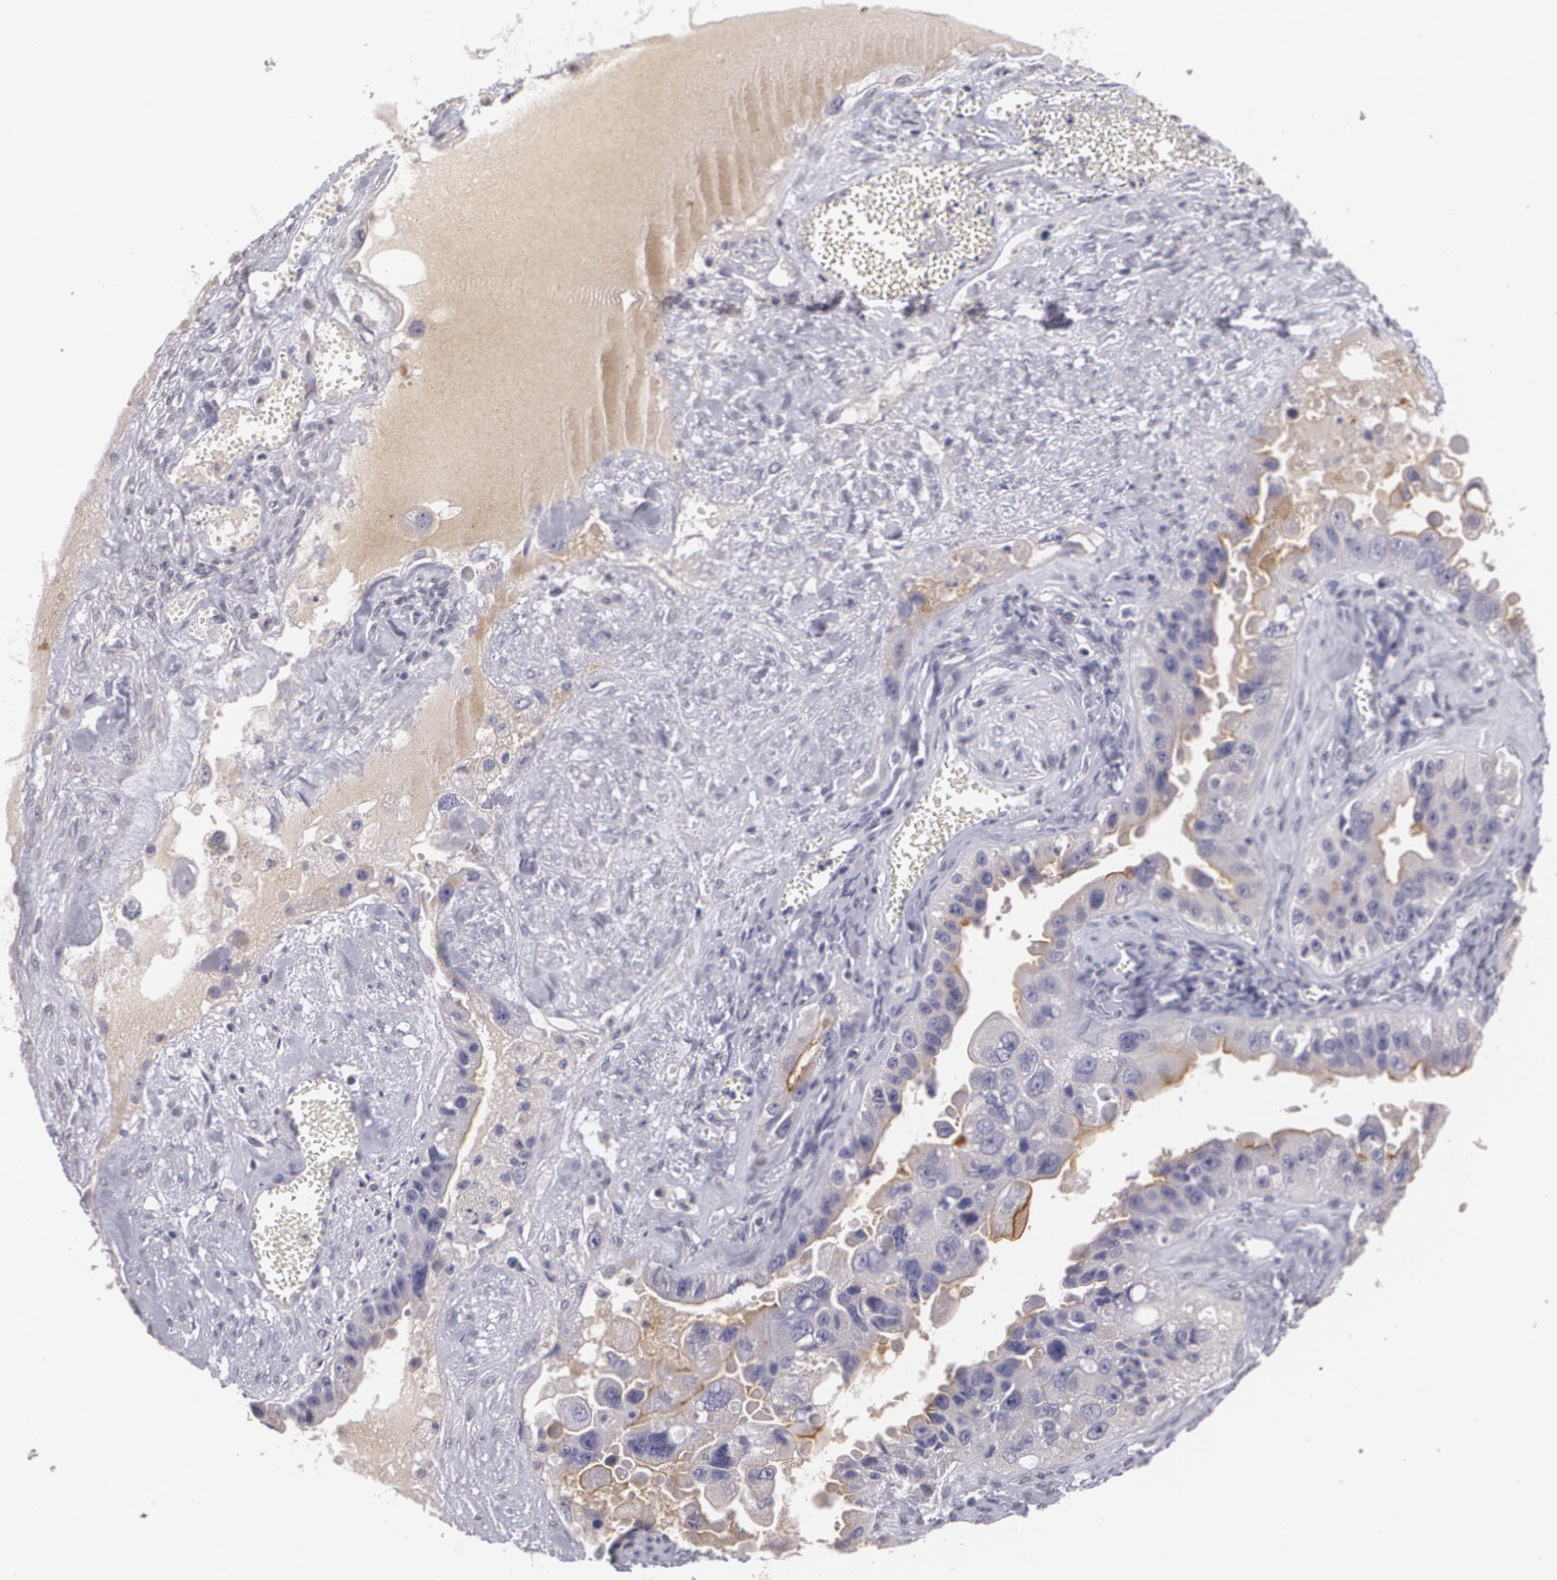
{"staining": {"intensity": "weak", "quantity": "25%-75%", "location": "cytoplasmic/membranous"}, "tissue": "ovarian cancer", "cell_type": "Tumor cells", "image_type": "cancer", "snomed": [{"axis": "morphology", "description": "Carcinoma, endometroid"}, {"axis": "topography", "description": "Ovary"}], "caption": "Protein expression analysis of ovarian cancer demonstrates weak cytoplasmic/membranous staining in about 25%-75% of tumor cells. (Brightfield microscopy of DAB IHC at high magnification).", "gene": "MUC1", "patient": {"sex": "female", "age": 85}}